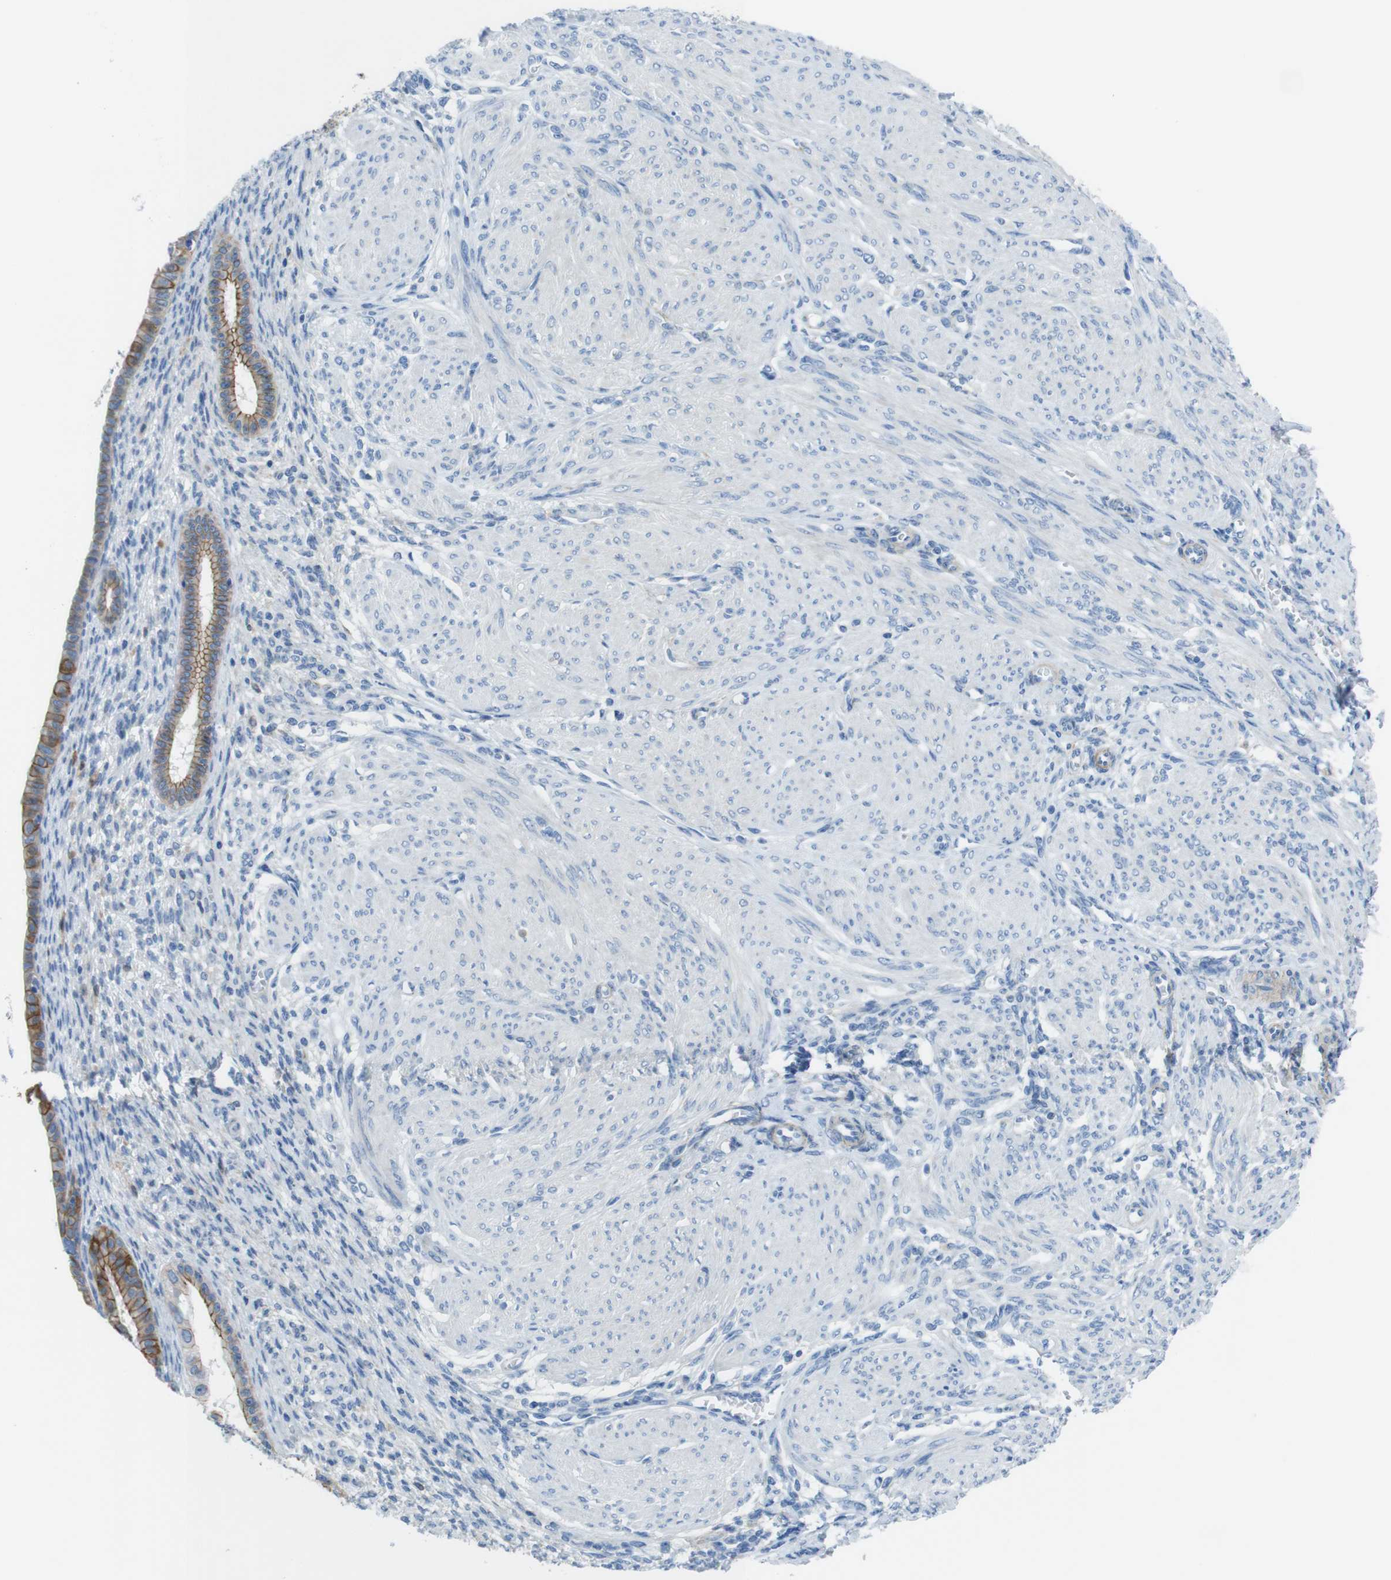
{"staining": {"intensity": "negative", "quantity": "none", "location": "none"}, "tissue": "endometrium", "cell_type": "Cells in endometrial stroma", "image_type": "normal", "snomed": [{"axis": "morphology", "description": "Normal tissue, NOS"}, {"axis": "topography", "description": "Endometrium"}], "caption": "Endometrium stained for a protein using IHC shows no expression cells in endometrial stroma.", "gene": "CLMN", "patient": {"sex": "female", "age": 72}}